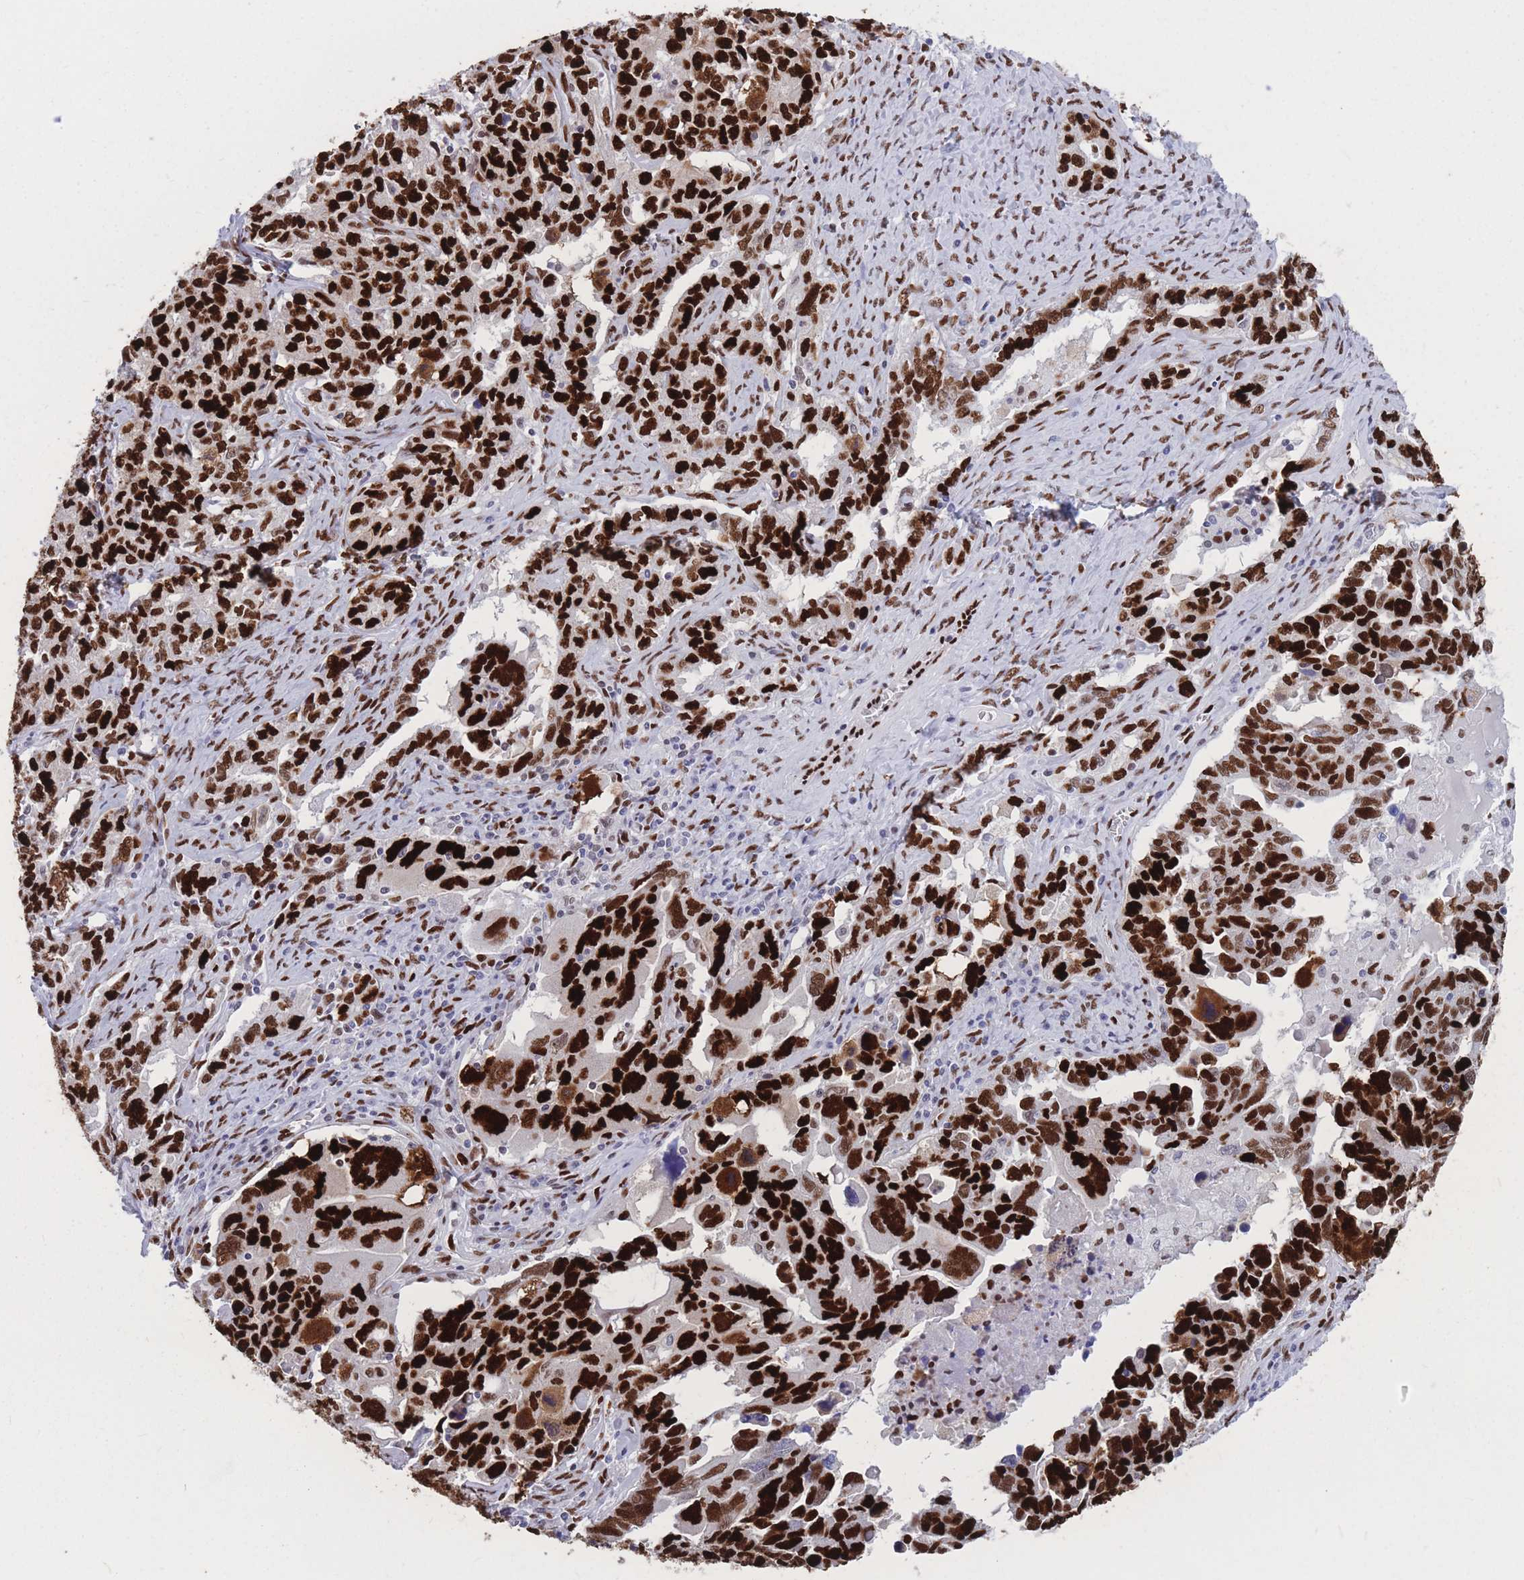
{"staining": {"intensity": "strong", "quantity": ">75%", "location": "nuclear"}, "tissue": "ovarian cancer", "cell_type": "Tumor cells", "image_type": "cancer", "snomed": [{"axis": "morphology", "description": "Carcinoma, endometroid"}, {"axis": "topography", "description": "Ovary"}], "caption": "Strong nuclear positivity is present in approximately >75% of tumor cells in ovarian endometroid carcinoma.", "gene": "NASP", "patient": {"sex": "female", "age": 62}}